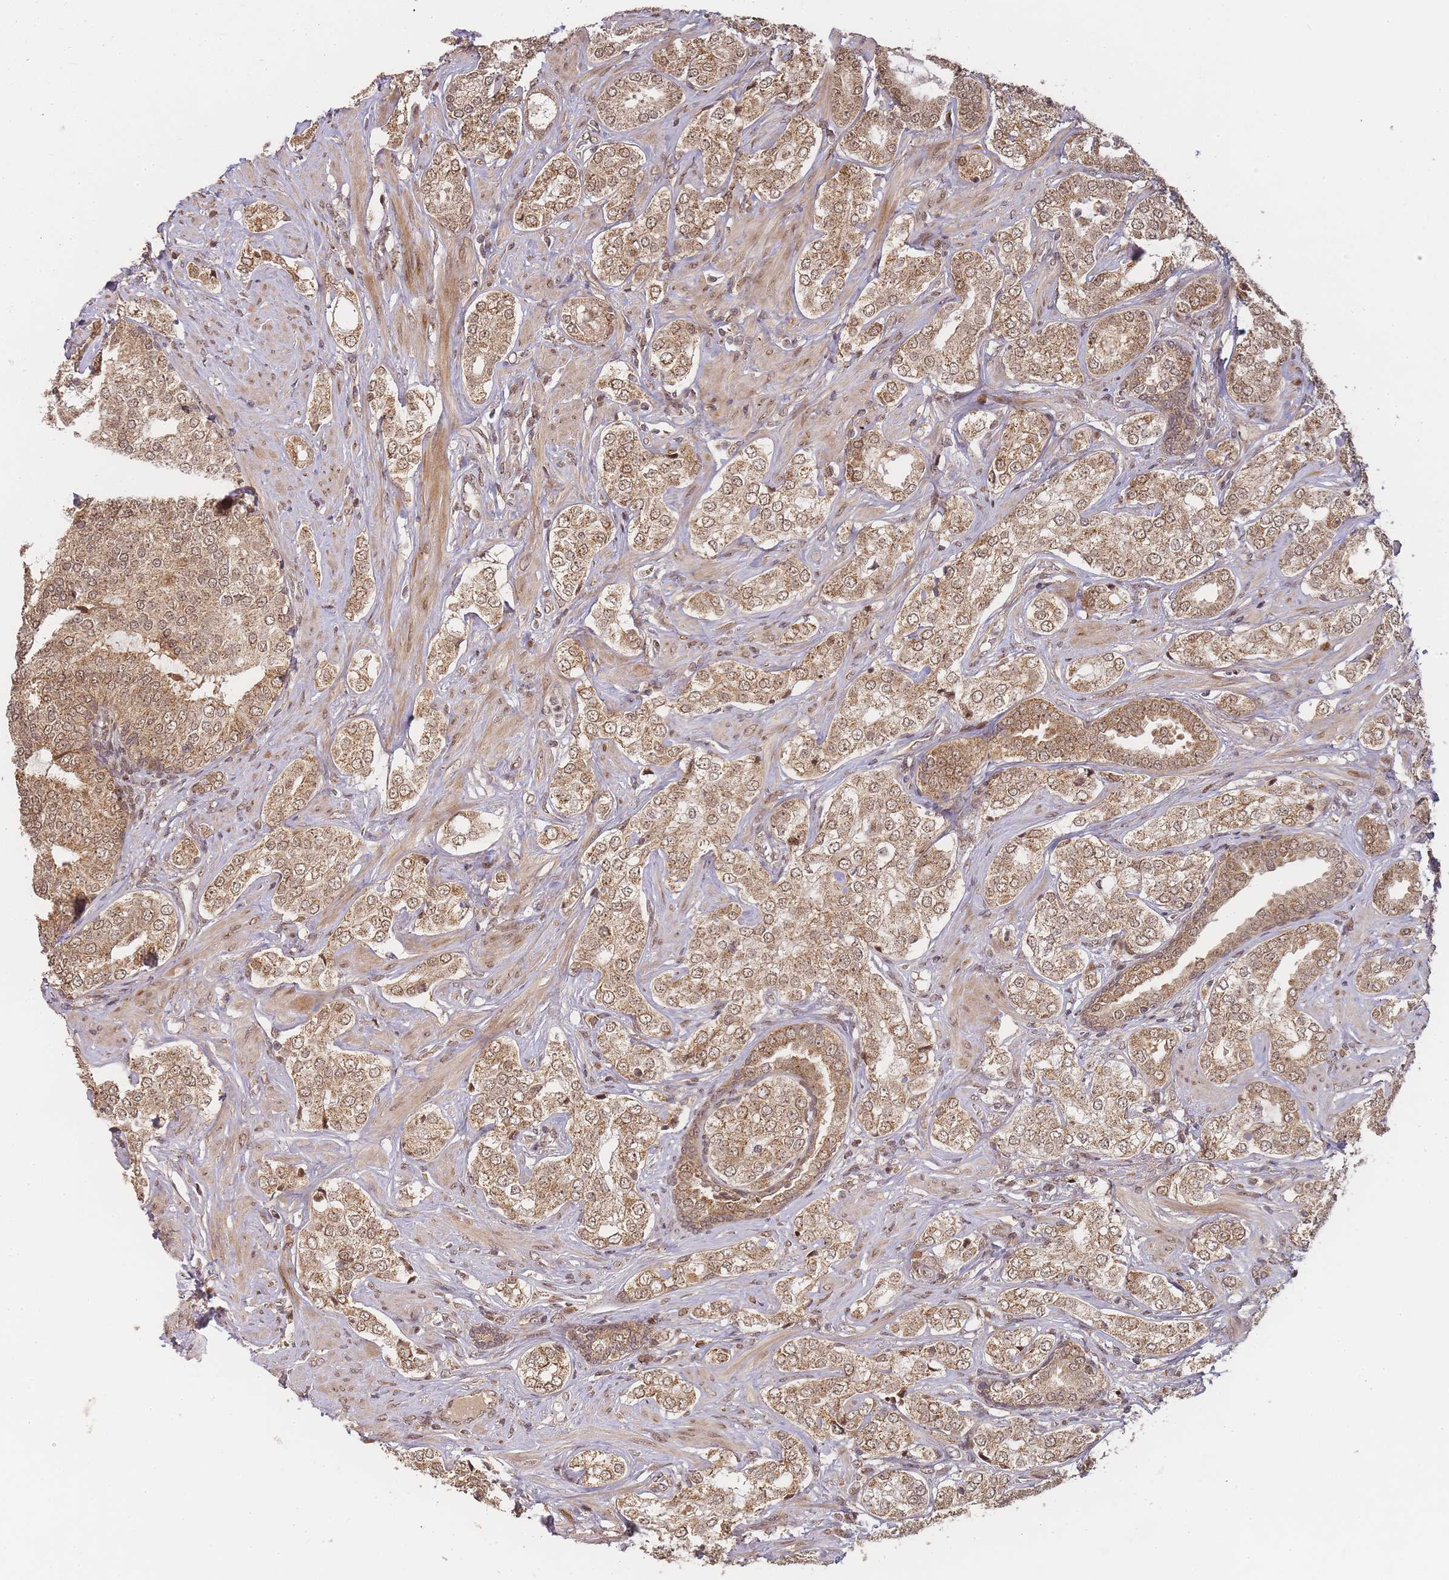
{"staining": {"intensity": "moderate", "quantity": ">75%", "location": "cytoplasmic/membranous,nuclear"}, "tissue": "prostate cancer", "cell_type": "Tumor cells", "image_type": "cancer", "snomed": [{"axis": "morphology", "description": "Adenocarcinoma, High grade"}, {"axis": "topography", "description": "Prostate"}], "caption": "A brown stain highlights moderate cytoplasmic/membranous and nuclear staining of a protein in prostate cancer tumor cells. Using DAB (3,3'-diaminobenzidine) (brown) and hematoxylin (blue) stains, captured at high magnification using brightfield microscopy.", "gene": "ZNF497", "patient": {"sex": "male", "age": 71}}